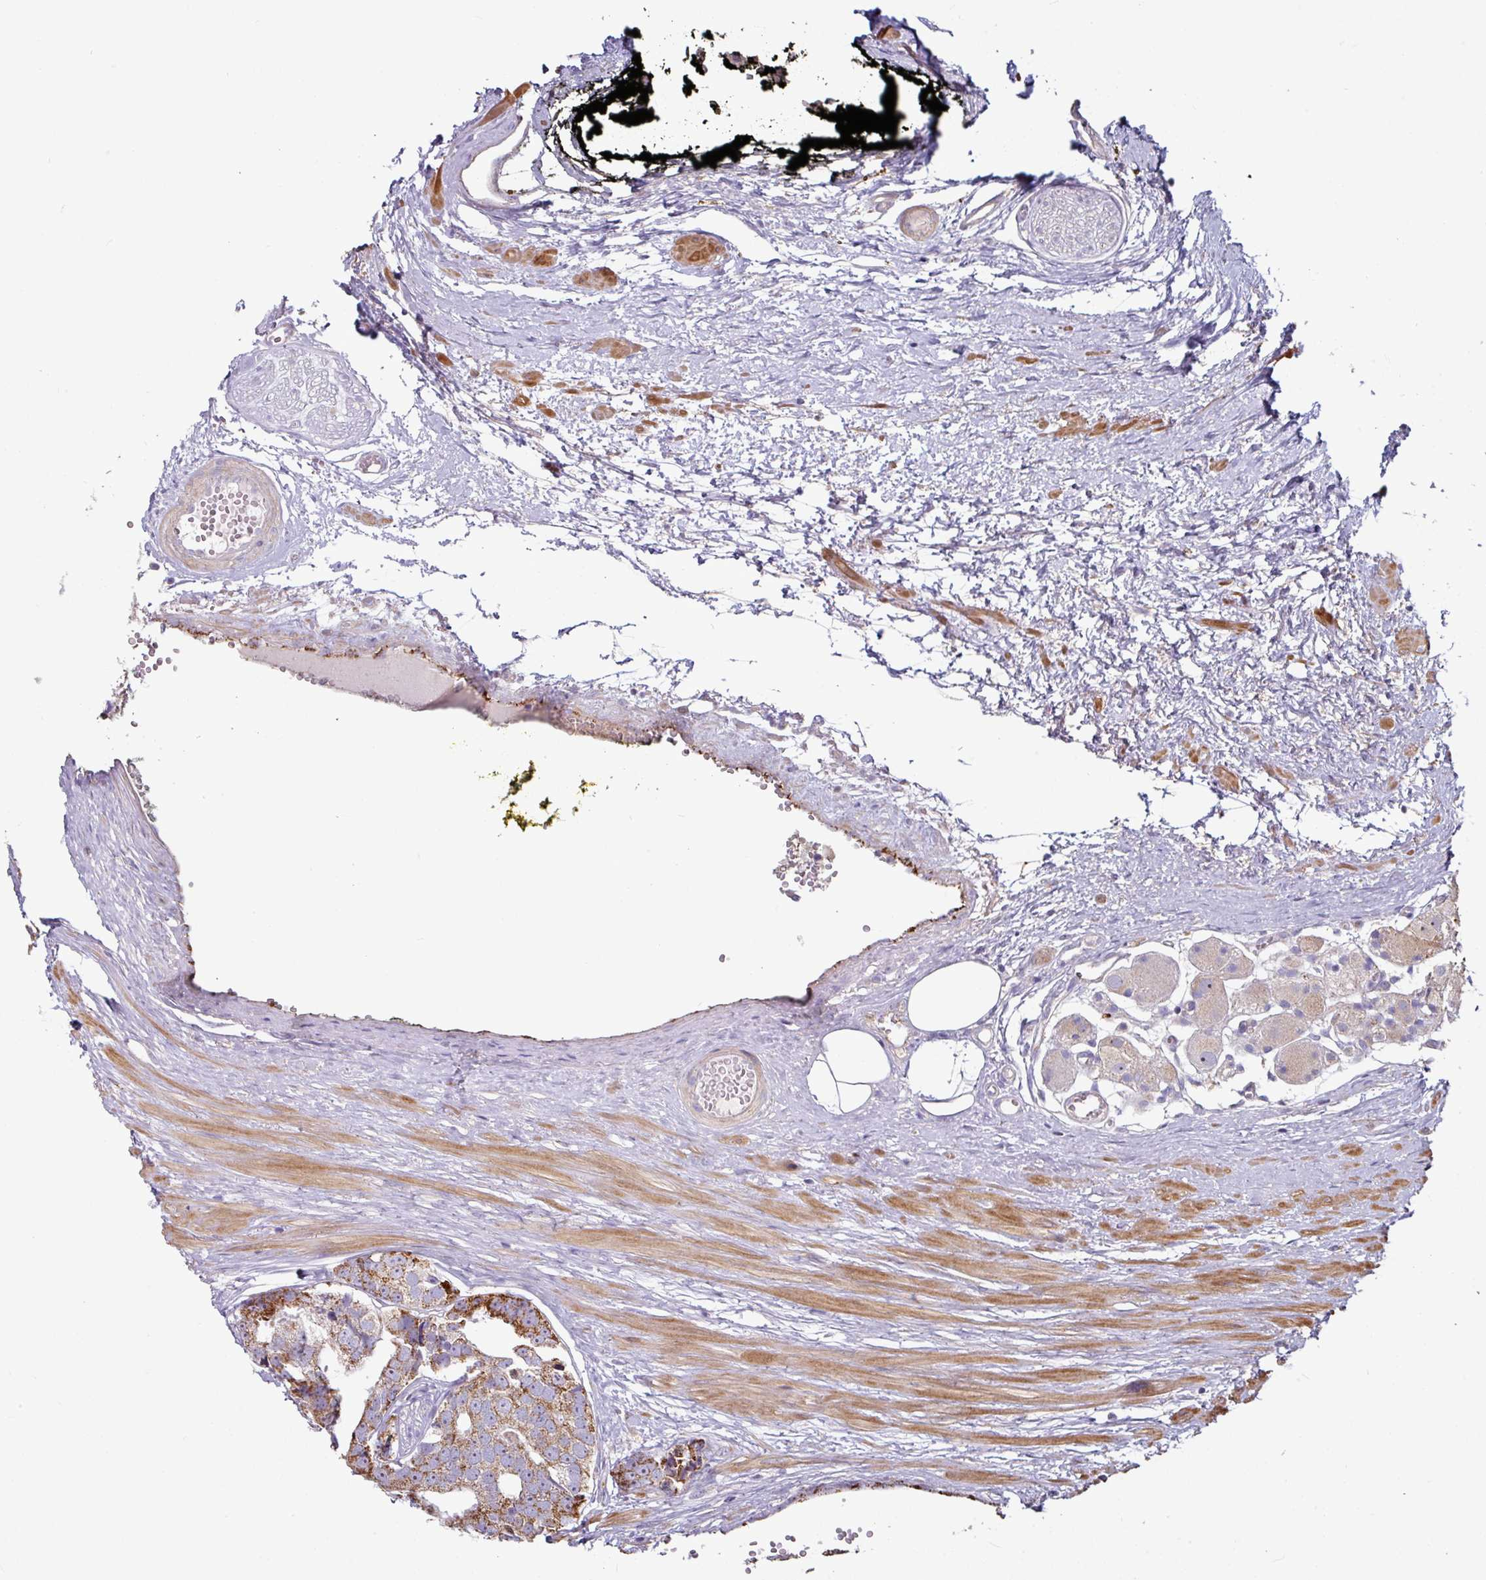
{"staining": {"intensity": "strong", "quantity": "25%-75%", "location": "cytoplasmic/membranous"}, "tissue": "prostate cancer", "cell_type": "Tumor cells", "image_type": "cancer", "snomed": [{"axis": "morphology", "description": "Adenocarcinoma, High grade"}, {"axis": "topography", "description": "Prostate"}], "caption": "Prostate cancer (adenocarcinoma (high-grade)) stained with immunohistochemistry (IHC) demonstrates strong cytoplasmic/membranous staining in about 25%-75% of tumor cells.", "gene": "OR2D3", "patient": {"sex": "male", "age": 71}}